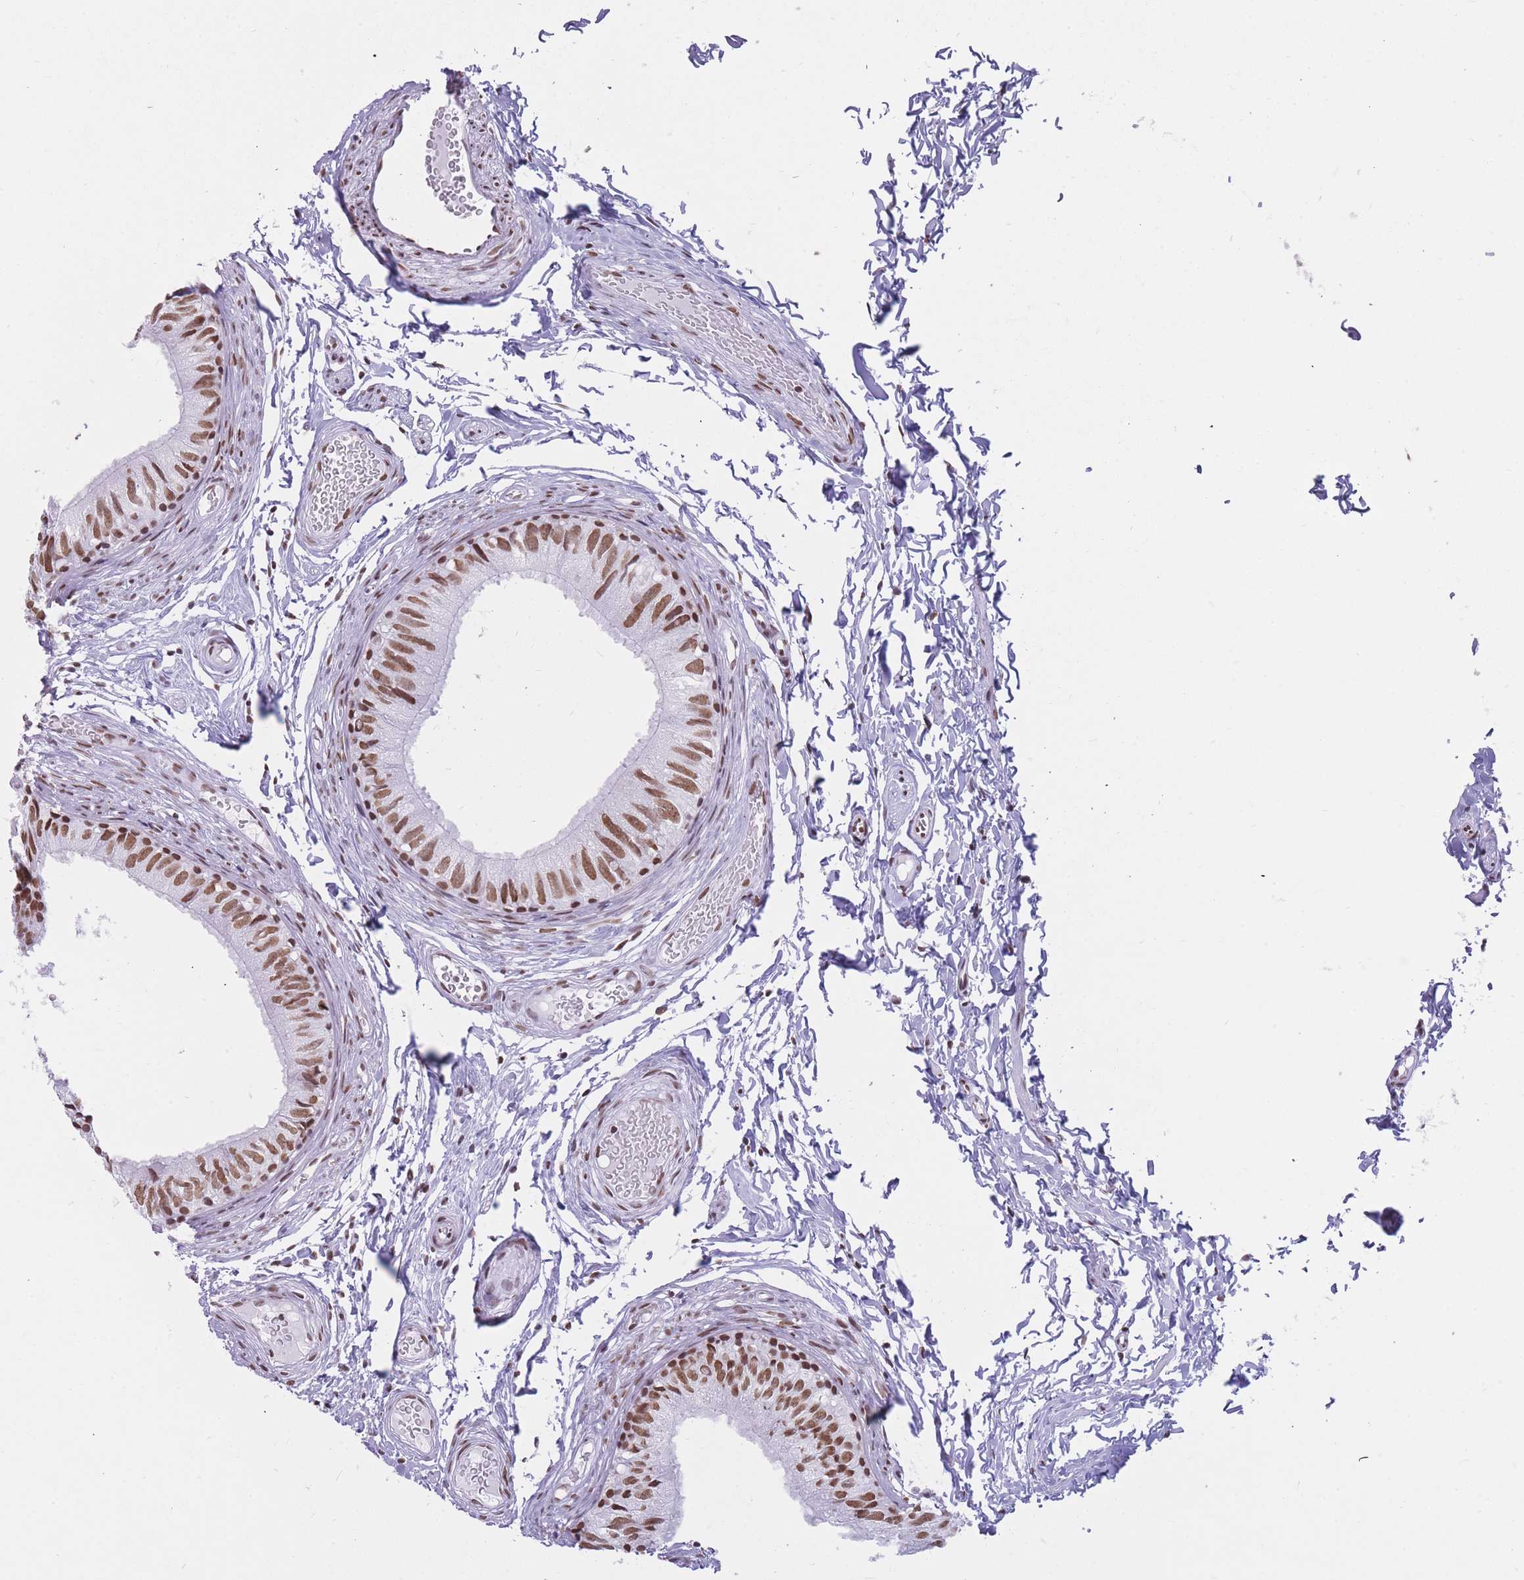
{"staining": {"intensity": "strong", "quantity": ">75%", "location": "nuclear"}, "tissue": "epididymis", "cell_type": "Glandular cells", "image_type": "normal", "snomed": [{"axis": "morphology", "description": "Normal tissue, NOS"}, {"axis": "topography", "description": "Epididymis"}], "caption": "Glandular cells show strong nuclear expression in approximately >75% of cells in unremarkable epididymis. (Brightfield microscopy of DAB IHC at high magnification).", "gene": "HNRNPUL1", "patient": {"sex": "male", "age": 37}}